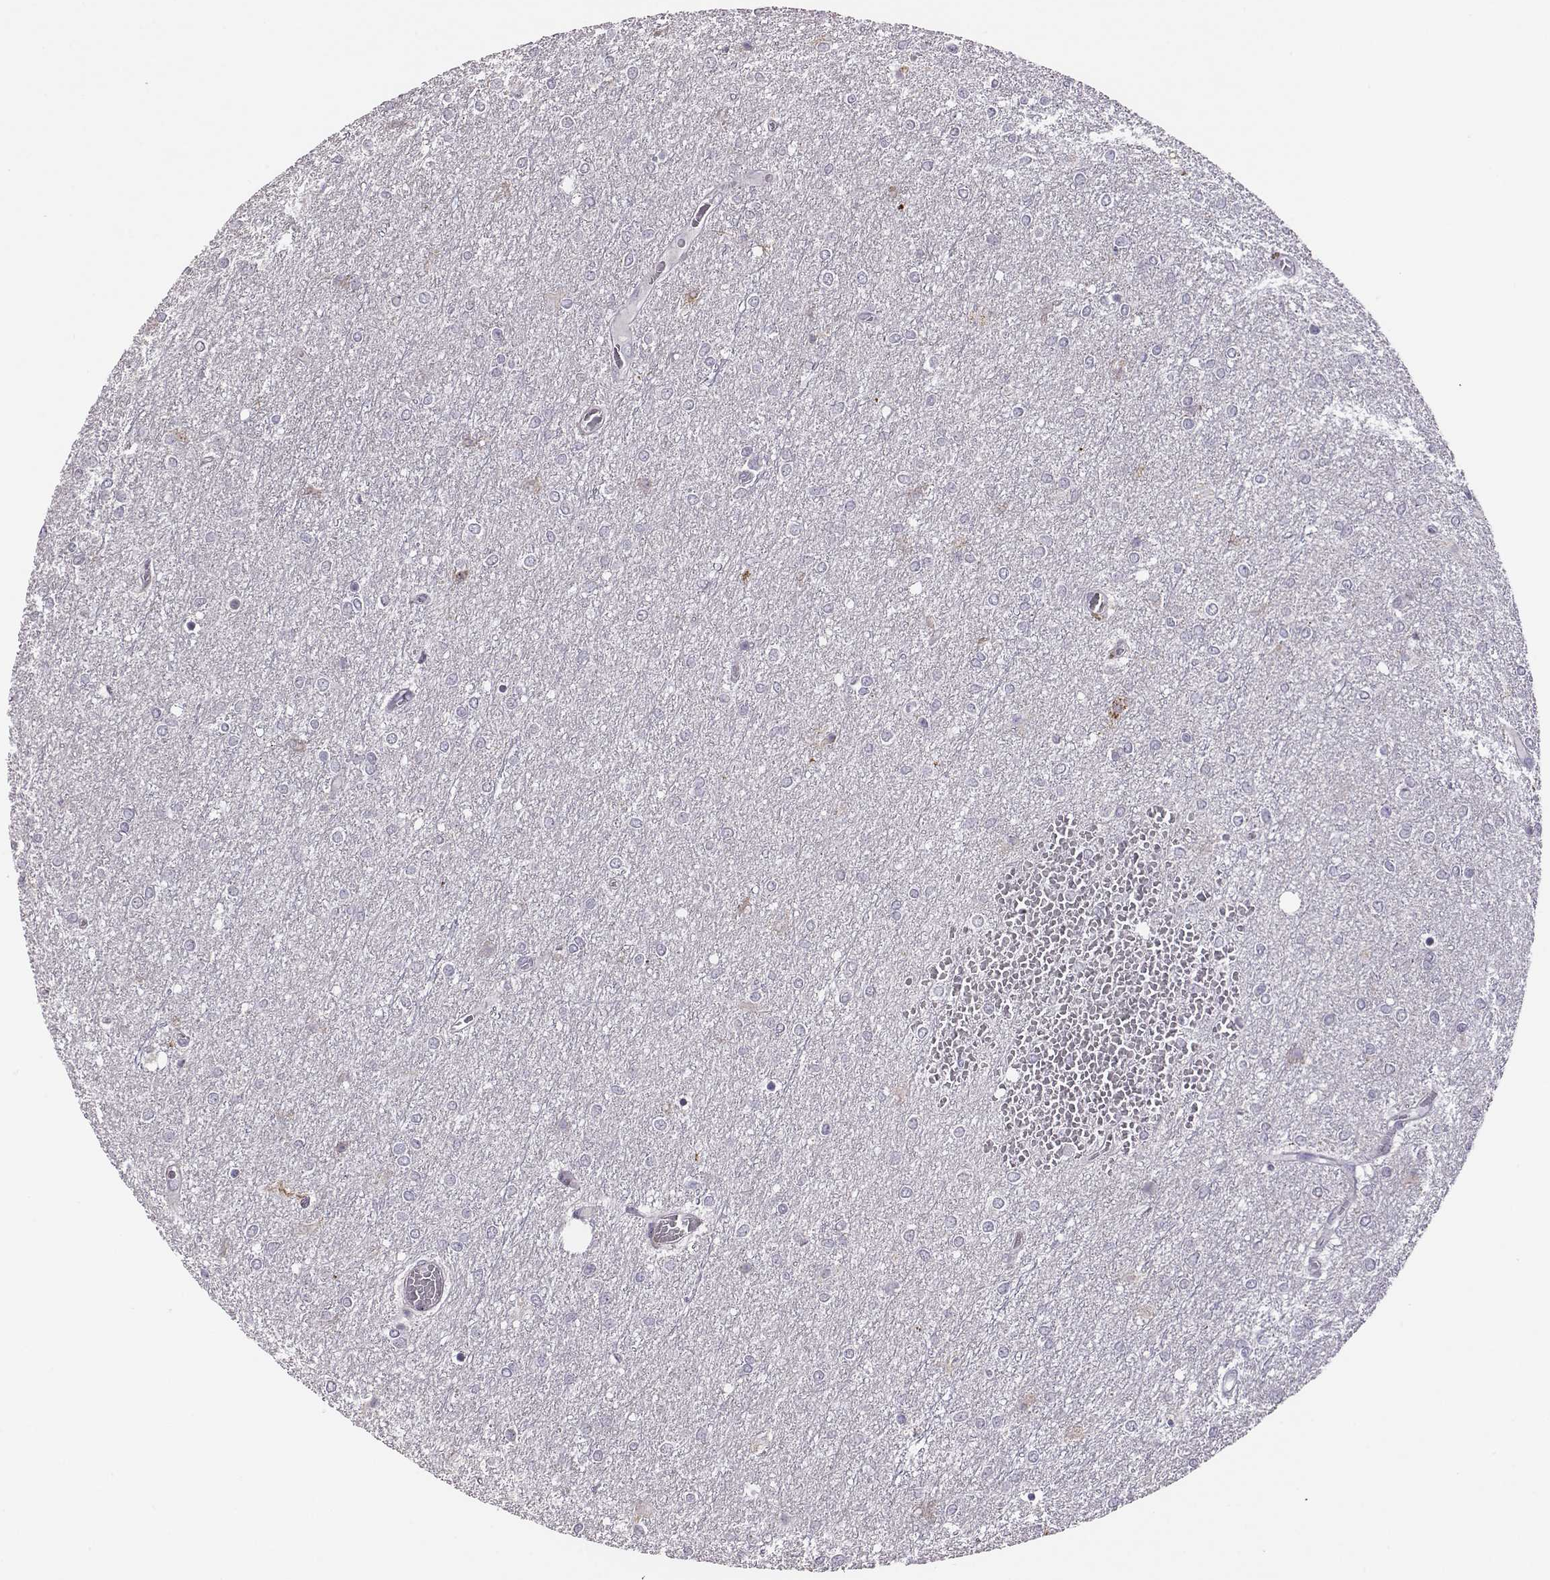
{"staining": {"intensity": "negative", "quantity": "none", "location": "none"}, "tissue": "glioma", "cell_type": "Tumor cells", "image_type": "cancer", "snomed": [{"axis": "morphology", "description": "Glioma, malignant, High grade"}, {"axis": "topography", "description": "Brain"}], "caption": "This histopathology image is of malignant high-grade glioma stained with IHC to label a protein in brown with the nuclei are counter-stained blue. There is no expression in tumor cells.", "gene": "SELENOI", "patient": {"sex": "female", "age": 61}}